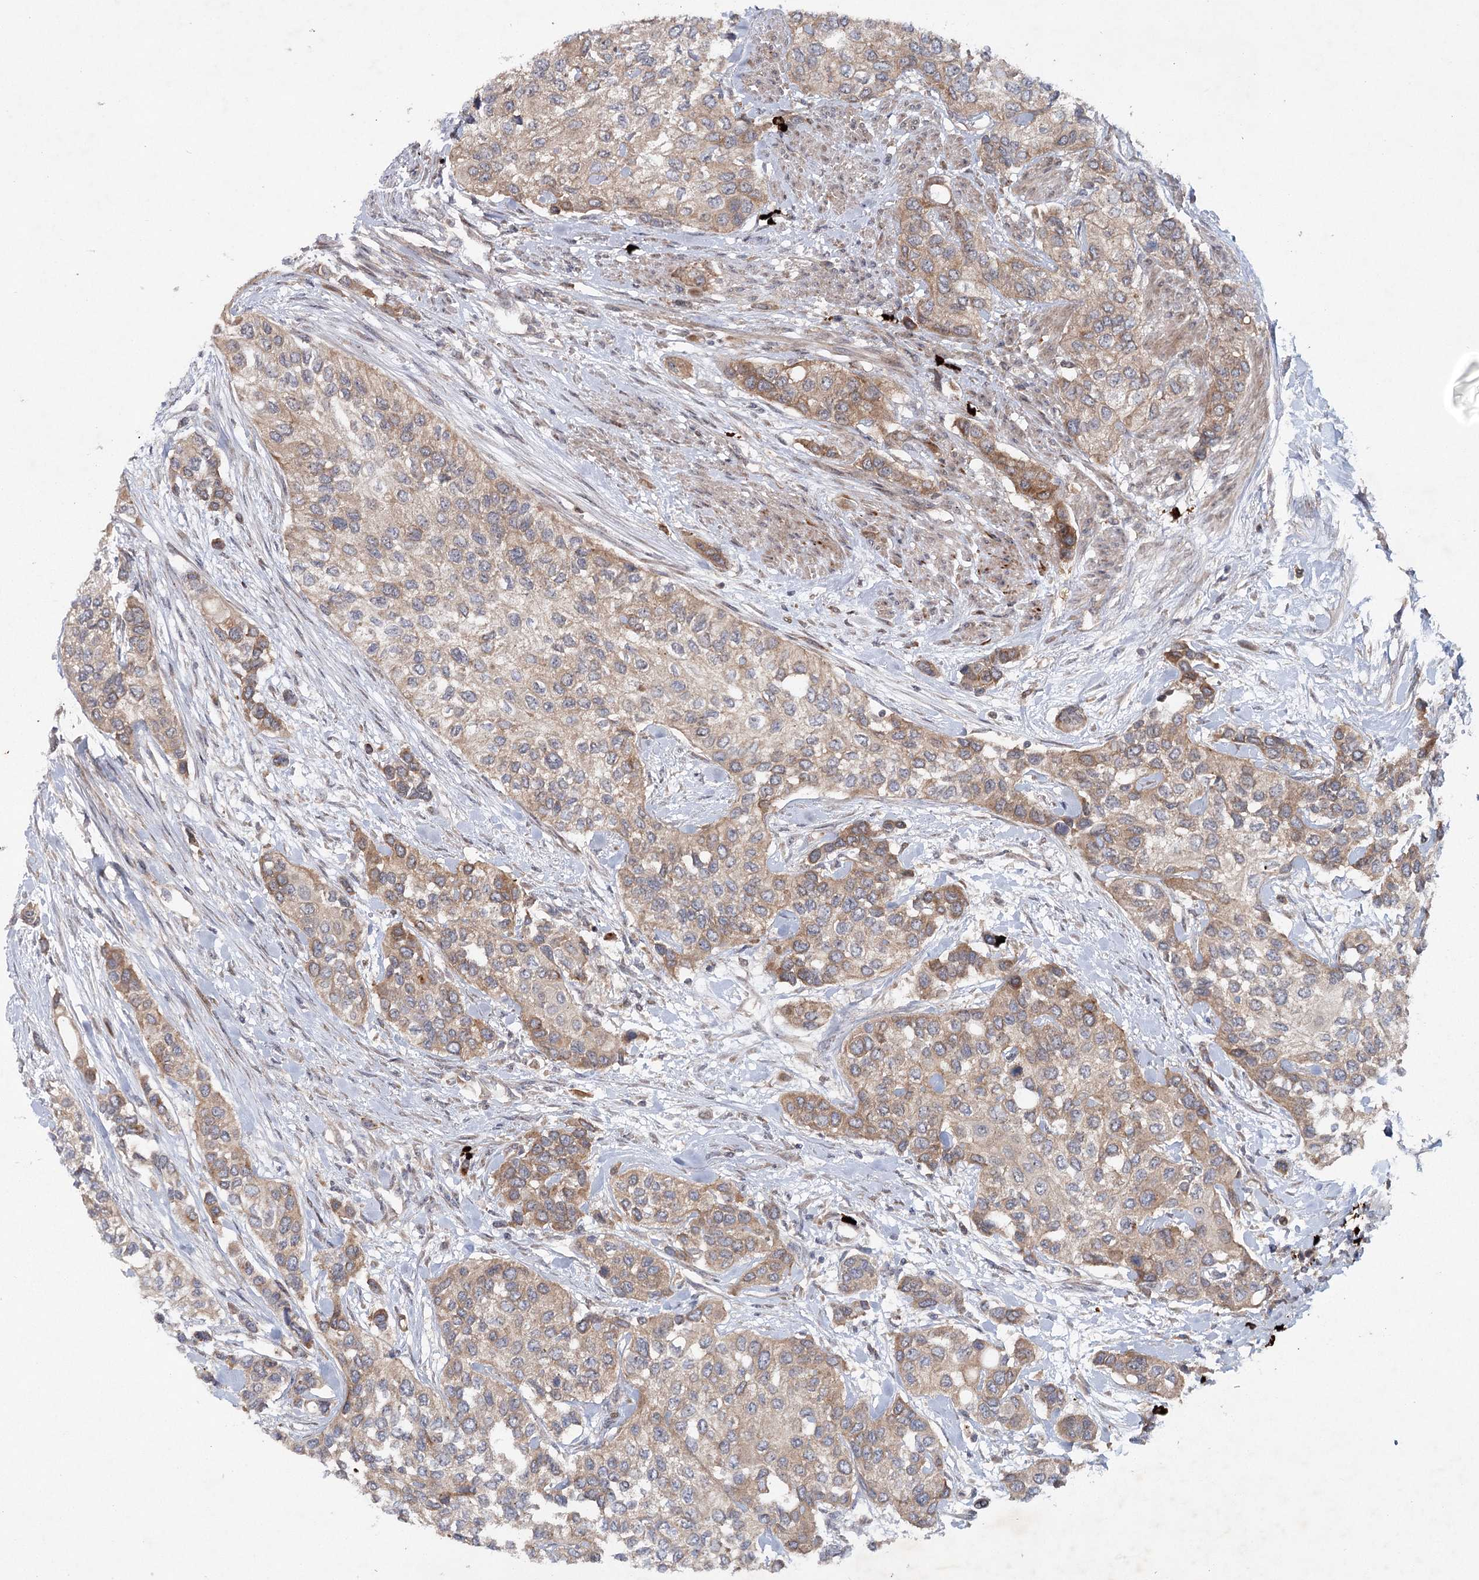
{"staining": {"intensity": "moderate", "quantity": ">75%", "location": "cytoplasmic/membranous"}, "tissue": "urothelial cancer", "cell_type": "Tumor cells", "image_type": "cancer", "snomed": [{"axis": "morphology", "description": "Normal tissue, NOS"}, {"axis": "morphology", "description": "Urothelial carcinoma, High grade"}, {"axis": "topography", "description": "Vascular tissue"}, {"axis": "topography", "description": "Urinary bladder"}], "caption": "Protein expression analysis of urothelial cancer displays moderate cytoplasmic/membranous positivity in approximately >75% of tumor cells. Immunohistochemistry (ihc) stains the protein of interest in brown and the nuclei are stained blue.", "gene": "MAP3K13", "patient": {"sex": "female", "age": 56}}